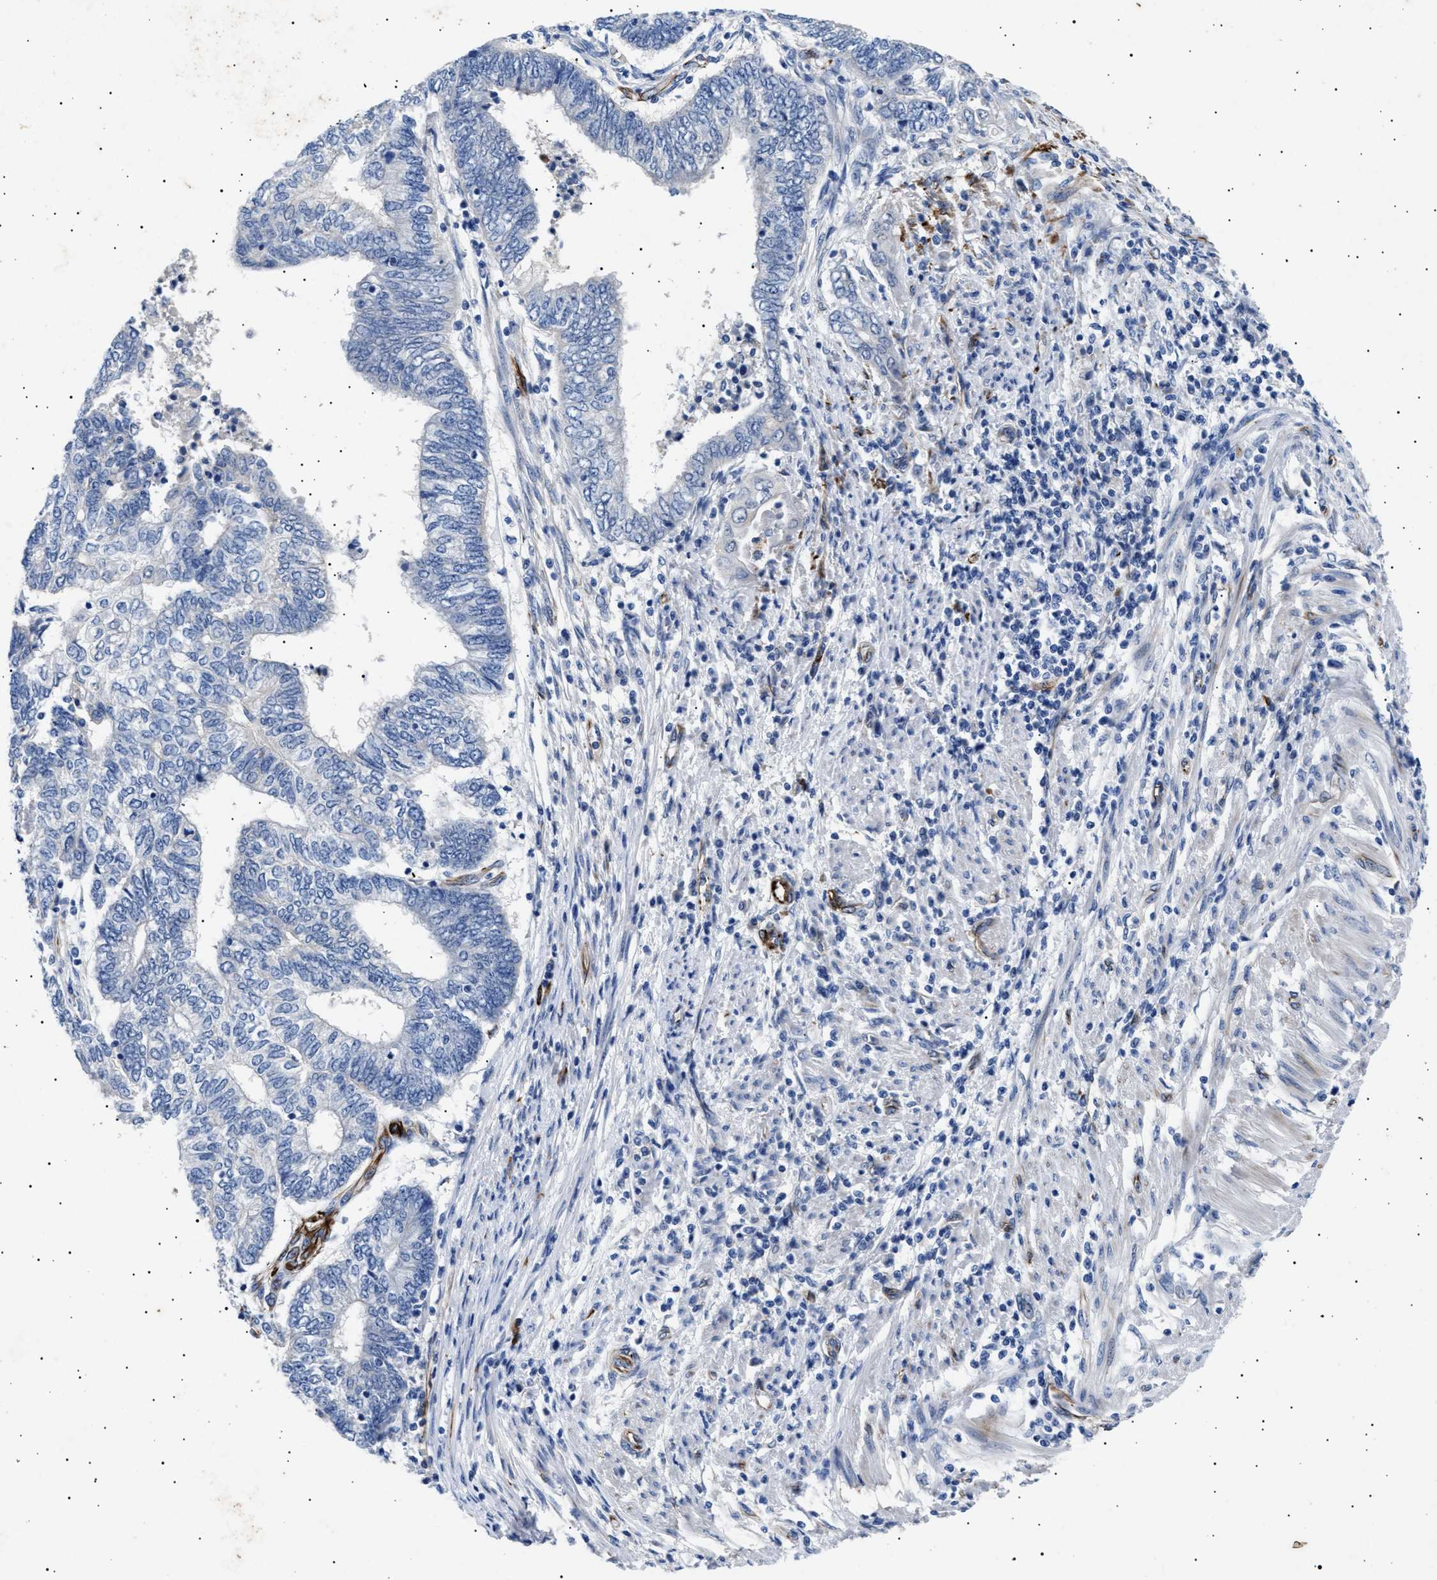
{"staining": {"intensity": "negative", "quantity": "none", "location": "none"}, "tissue": "endometrial cancer", "cell_type": "Tumor cells", "image_type": "cancer", "snomed": [{"axis": "morphology", "description": "Adenocarcinoma, NOS"}, {"axis": "topography", "description": "Uterus"}, {"axis": "topography", "description": "Endometrium"}], "caption": "Immunohistochemistry photomicrograph of neoplastic tissue: endometrial adenocarcinoma stained with DAB reveals no significant protein positivity in tumor cells.", "gene": "OLFML2A", "patient": {"sex": "female", "age": 70}}